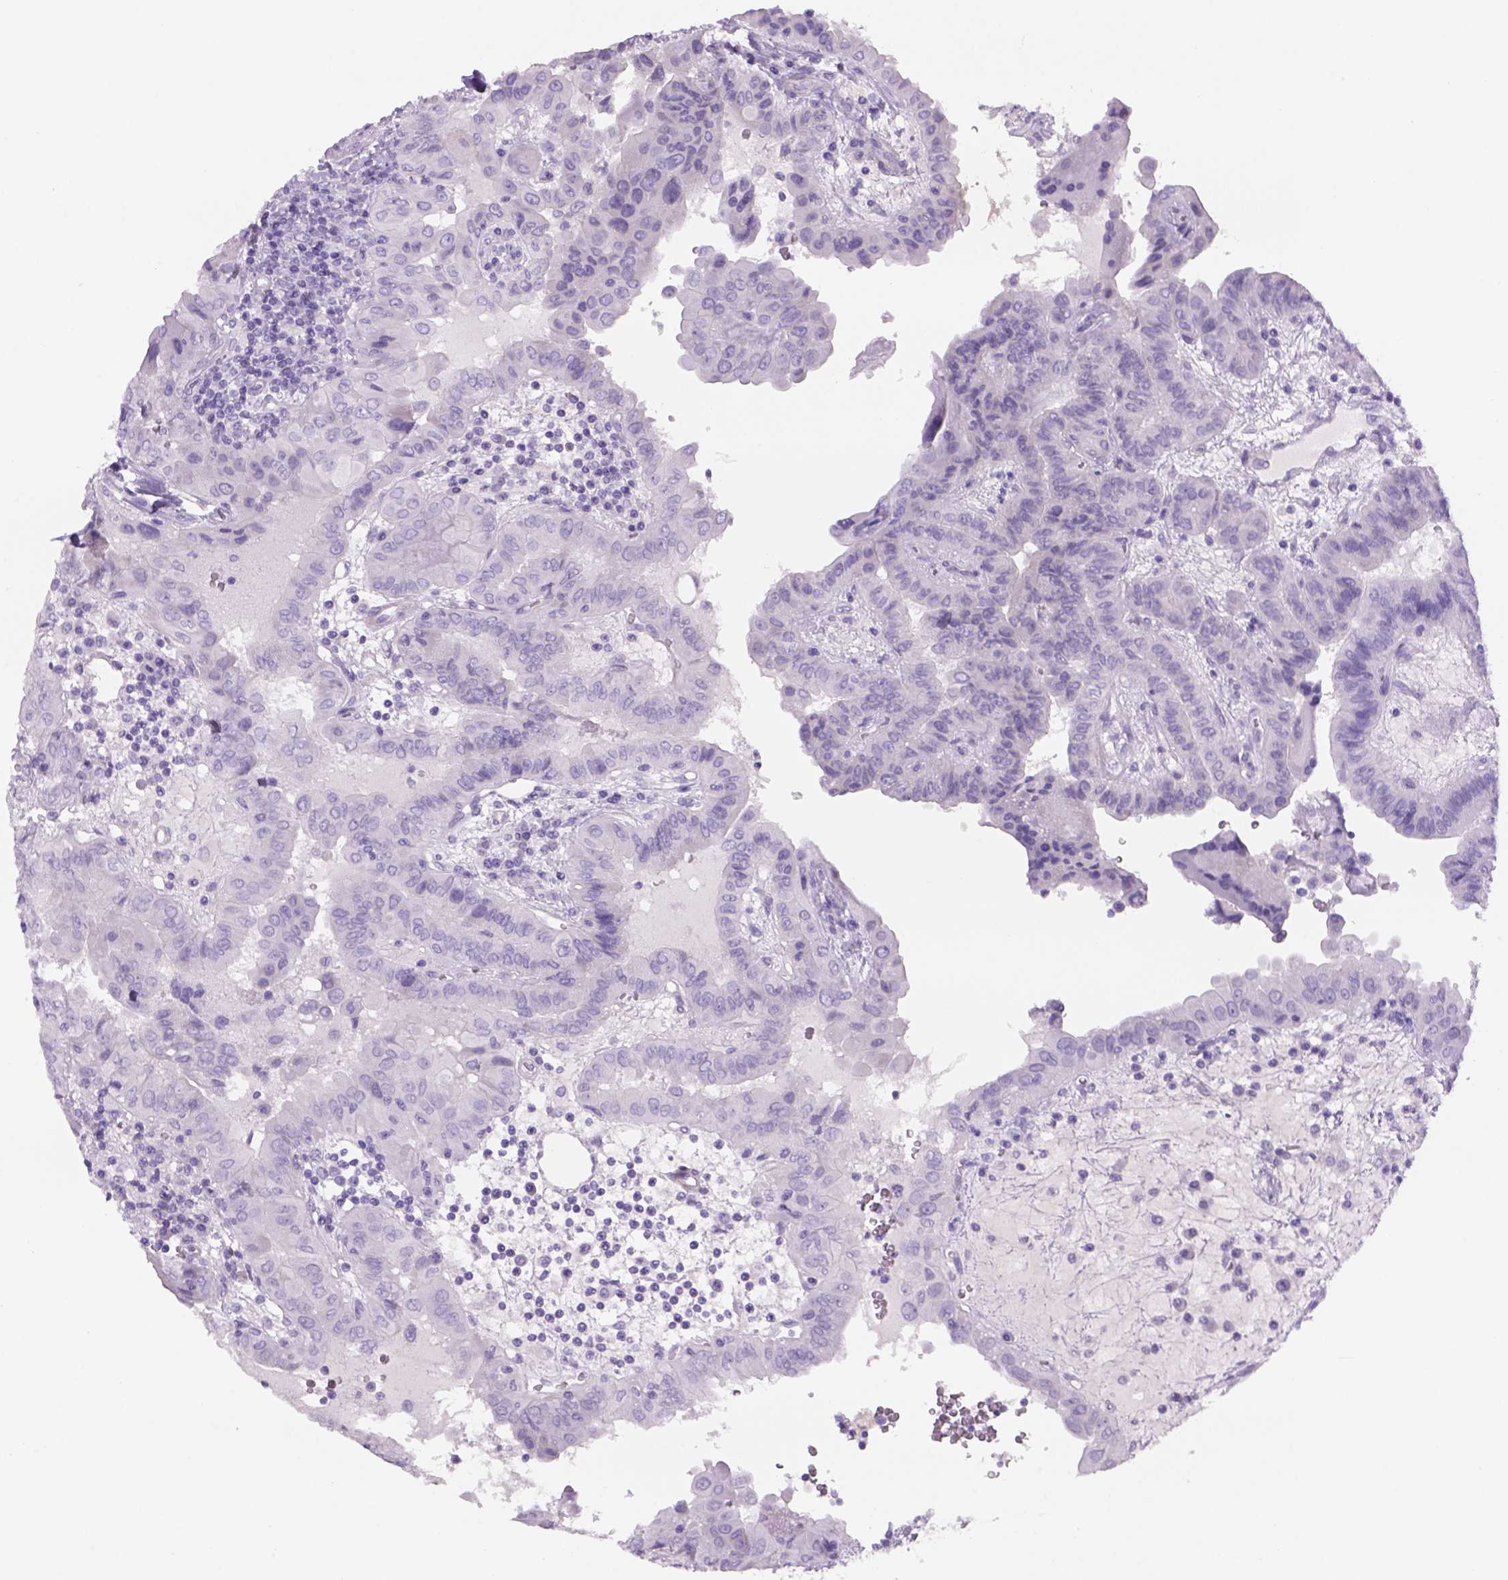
{"staining": {"intensity": "negative", "quantity": "none", "location": "none"}, "tissue": "thyroid cancer", "cell_type": "Tumor cells", "image_type": "cancer", "snomed": [{"axis": "morphology", "description": "Papillary adenocarcinoma, NOS"}, {"axis": "topography", "description": "Thyroid gland"}], "caption": "DAB immunohistochemical staining of human thyroid papillary adenocarcinoma demonstrates no significant positivity in tumor cells.", "gene": "TENM4", "patient": {"sex": "female", "age": 37}}